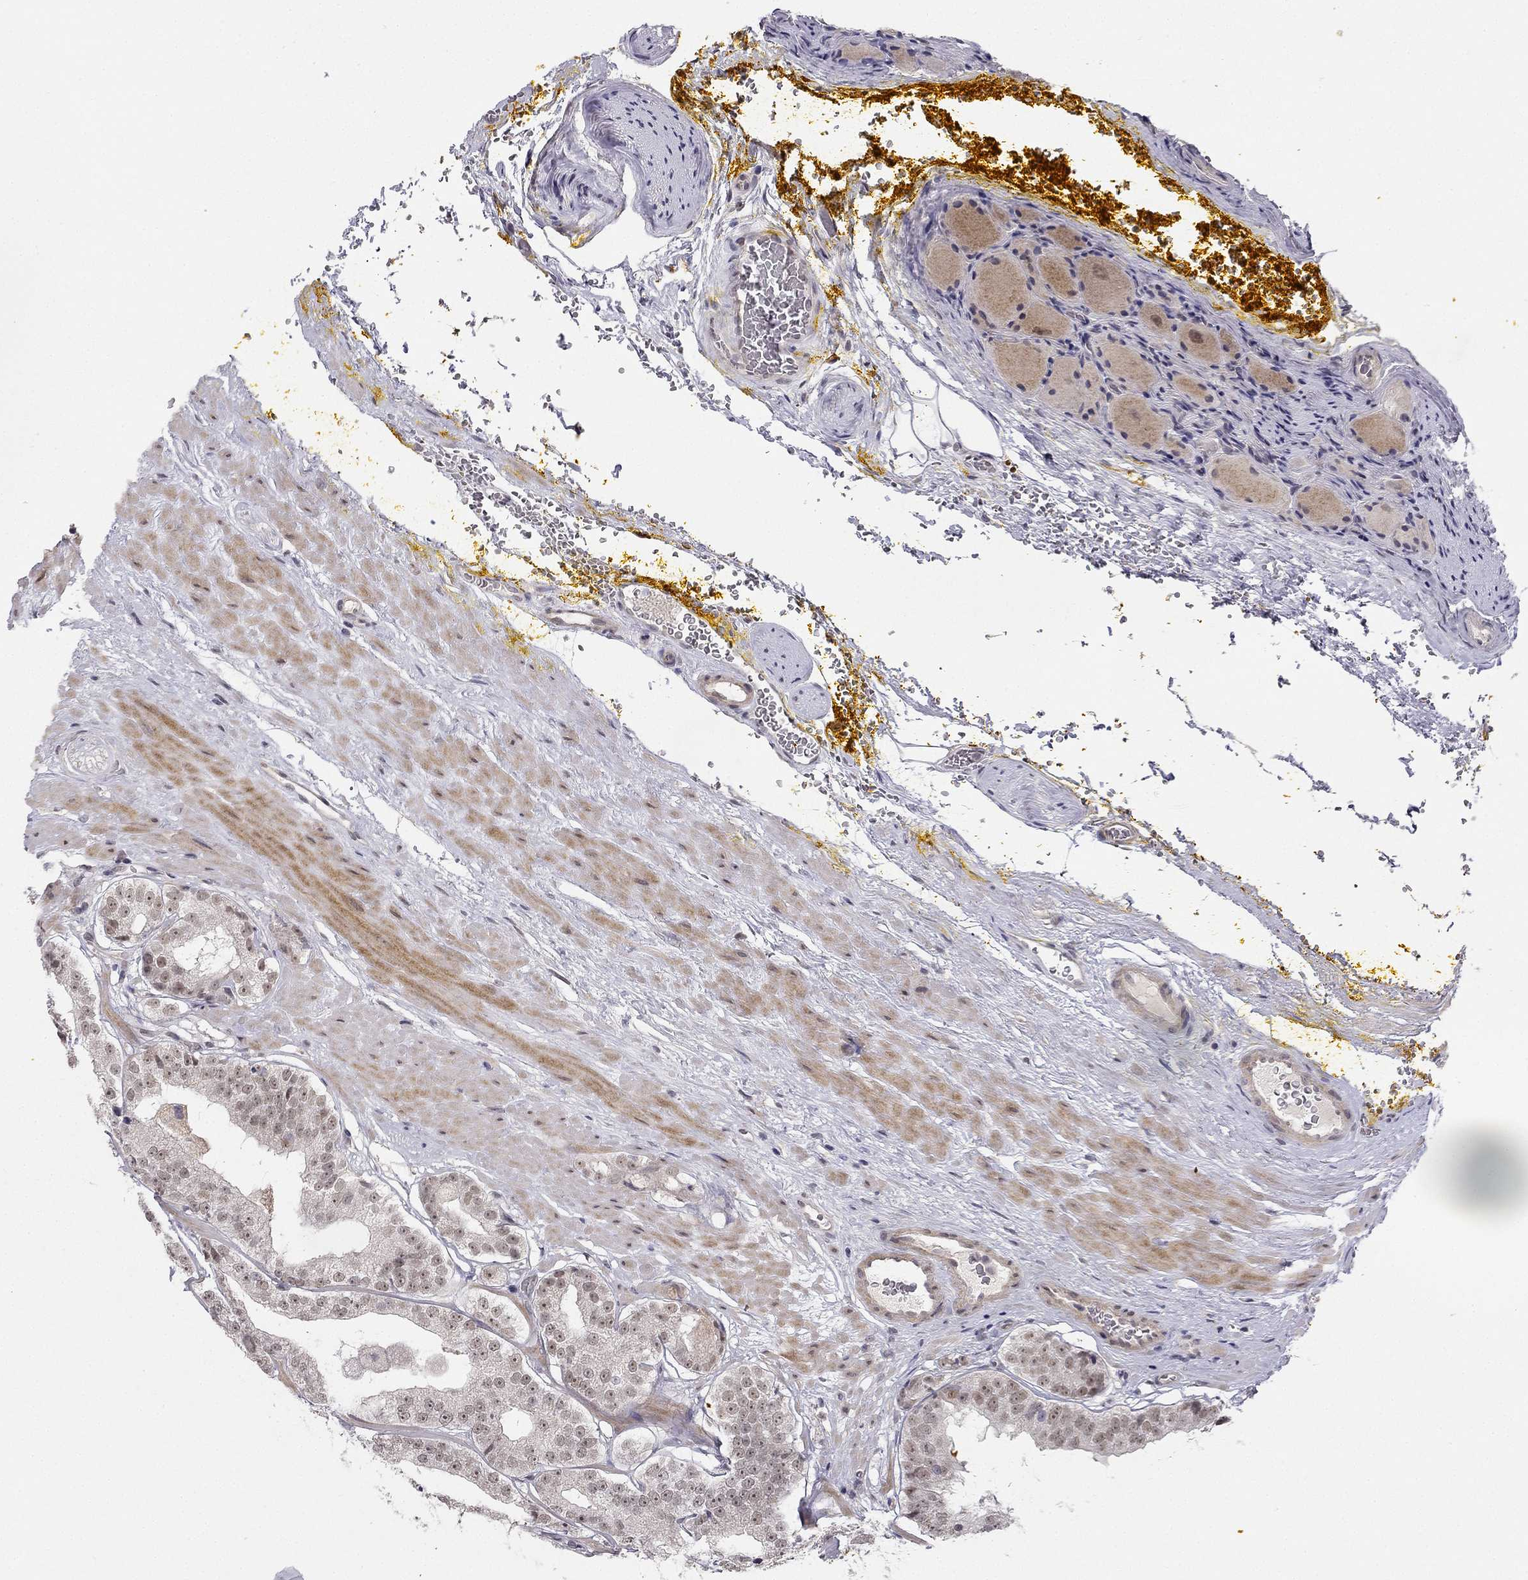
{"staining": {"intensity": "negative", "quantity": "none", "location": "none"}, "tissue": "prostate cancer", "cell_type": "Tumor cells", "image_type": "cancer", "snomed": [{"axis": "morphology", "description": "Adenocarcinoma, Low grade"}, {"axis": "topography", "description": "Prostate"}], "caption": "IHC of prostate cancer (low-grade adenocarcinoma) demonstrates no positivity in tumor cells.", "gene": "CHST8", "patient": {"sex": "male", "age": 60}}